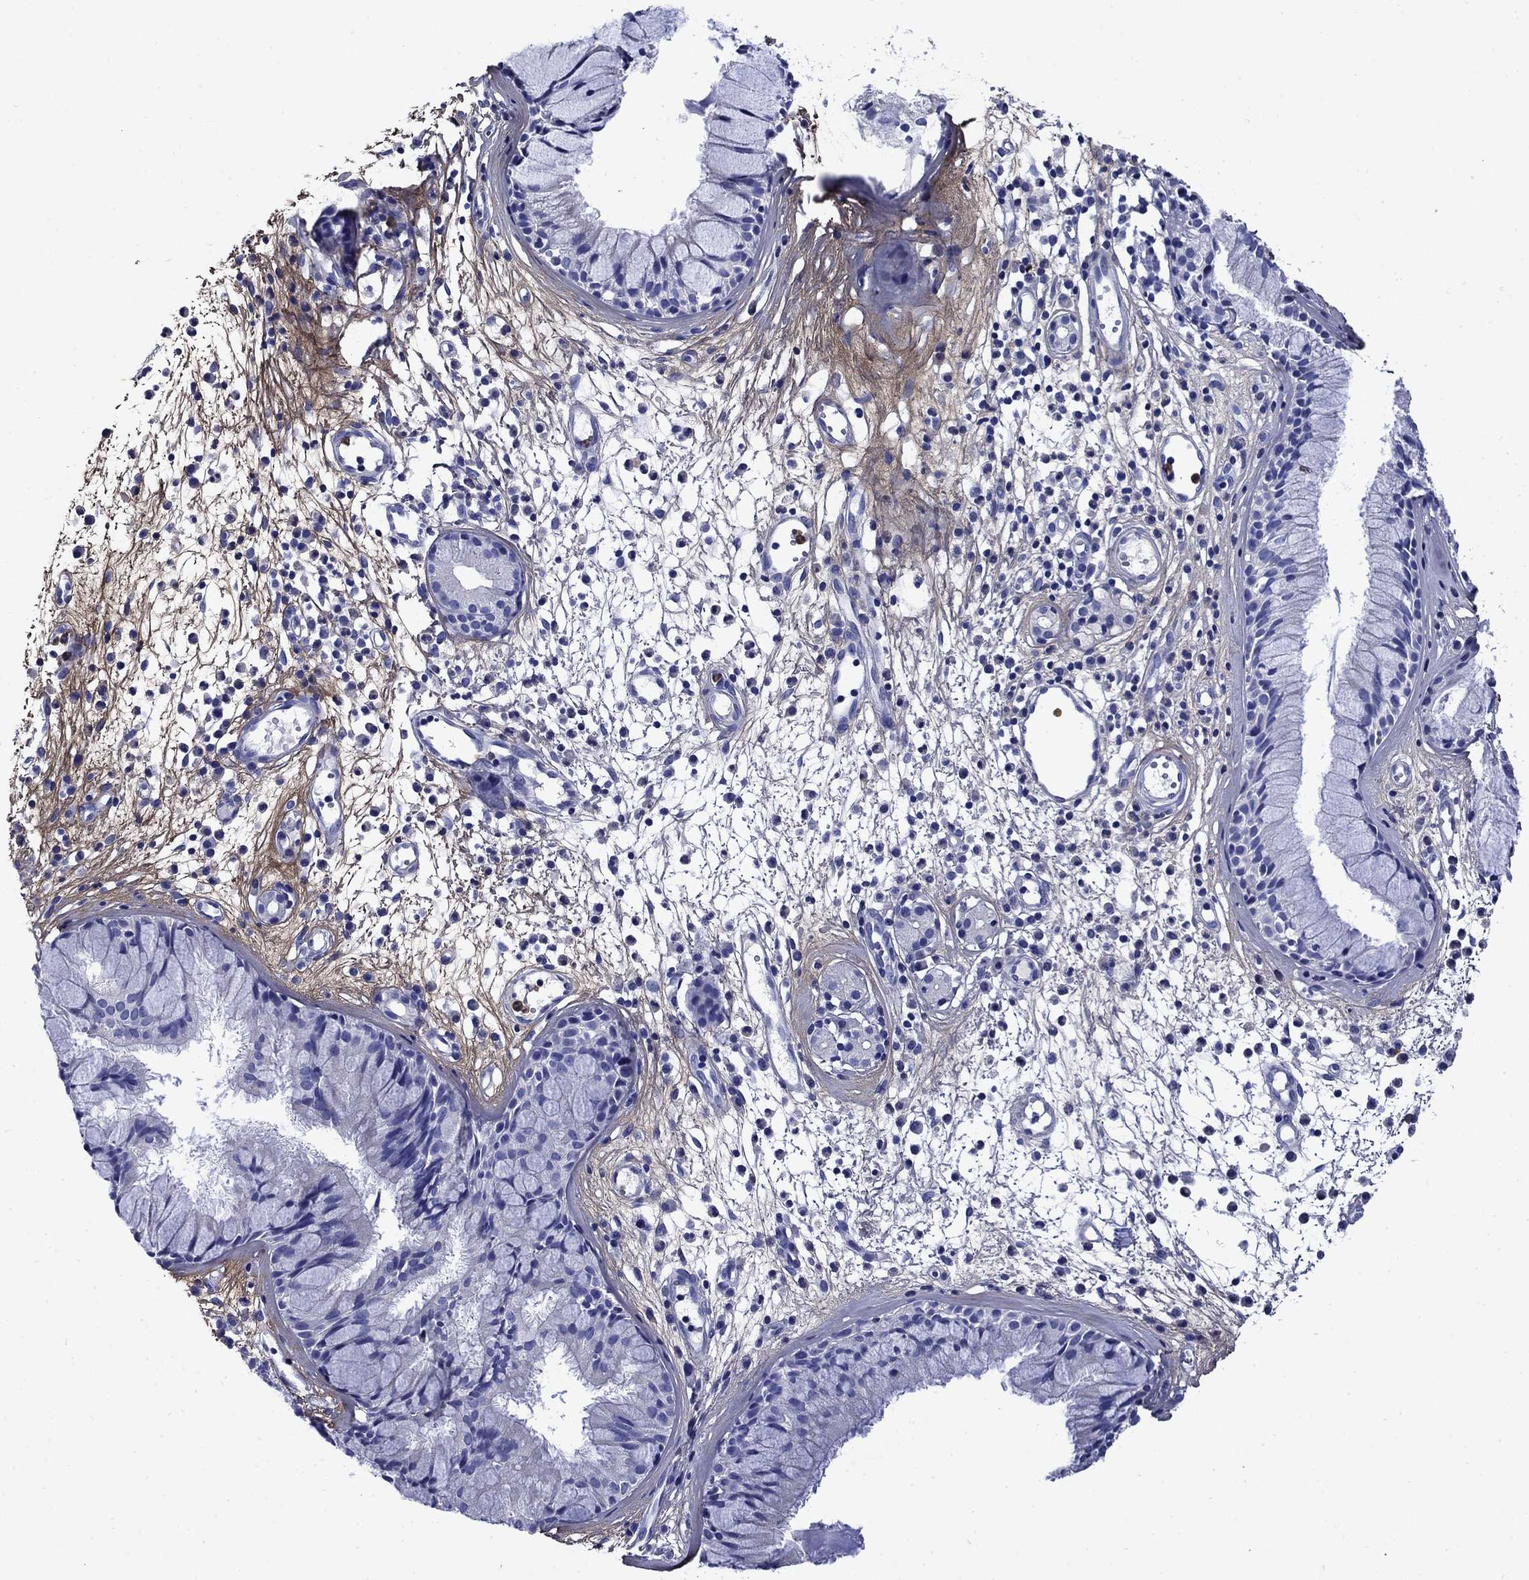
{"staining": {"intensity": "negative", "quantity": "none", "location": "none"}, "tissue": "nasopharynx", "cell_type": "Respiratory epithelial cells", "image_type": "normal", "snomed": [{"axis": "morphology", "description": "Normal tissue, NOS"}, {"axis": "topography", "description": "Nasopharynx"}], "caption": "High power microscopy histopathology image of an IHC photomicrograph of unremarkable nasopharynx, revealing no significant expression in respiratory epithelial cells. (DAB immunohistochemistry, high magnification).", "gene": "TFR2", "patient": {"sex": "male", "age": 77}}